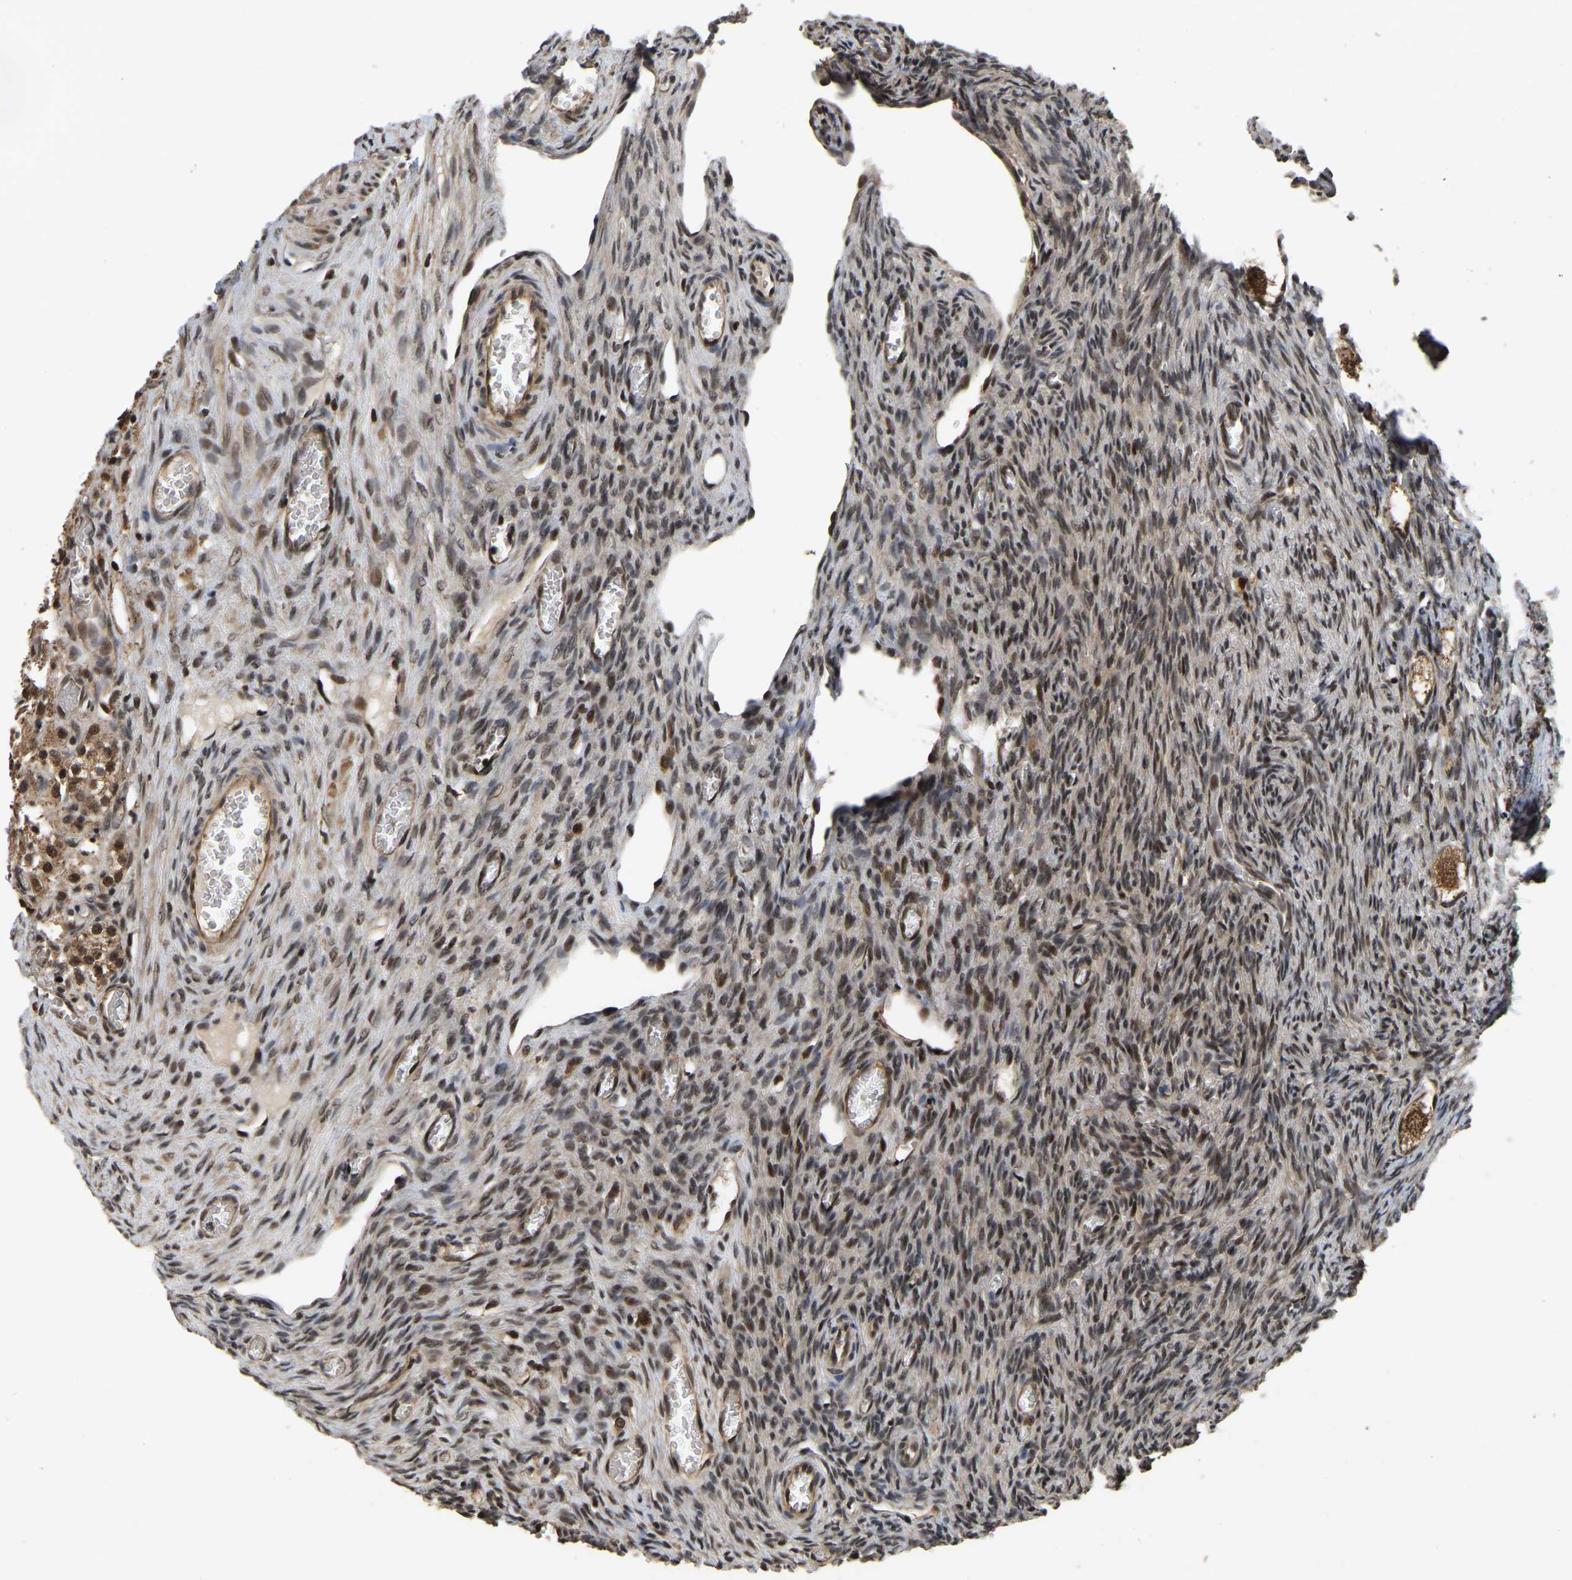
{"staining": {"intensity": "moderate", "quantity": "25%-75%", "location": "cytoplasmic/membranous,nuclear"}, "tissue": "ovary", "cell_type": "Follicle cells", "image_type": "normal", "snomed": [{"axis": "morphology", "description": "Normal tissue, NOS"}, {"axis": "topography", "description": "Ovary"}], "caption": "IHC (DAB) staining of benign ovary displays moderate cytoplasmic/membranous,nuclear protein expression in about 25%-75% of follicle cells.", "gene": "CIAO1", "patient": {"sex": "female", "age": 27}}